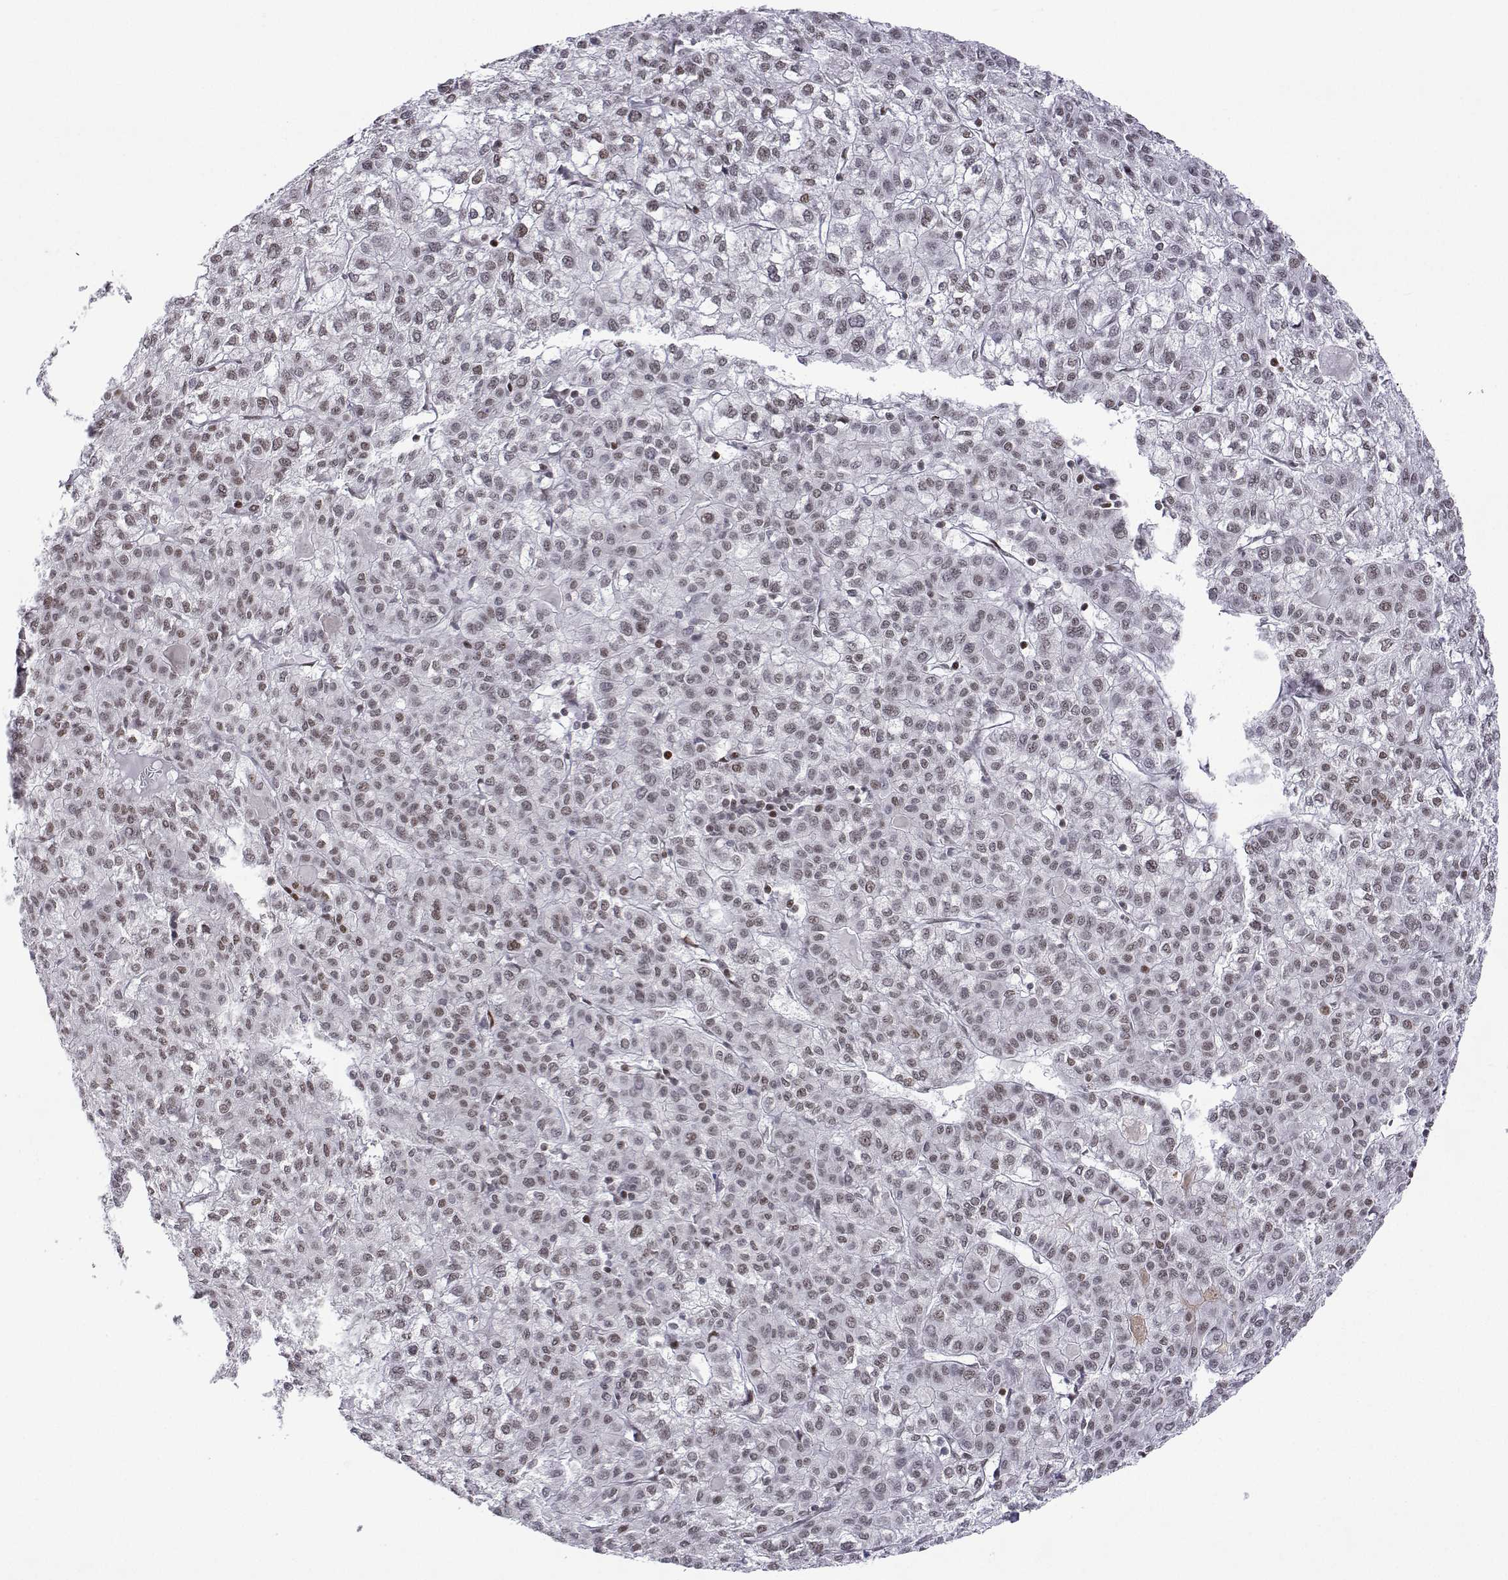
{"staining": {"intensity": "weak", "quantity": ">75%", "location": "nuclear"}, "tissue": "liver cancer", "cell_type": "Tumor cells", "image_type": "cancer", "snomed": [{"axis": "morphology", "description": "Carcinoma, Hepatocellular, NOS"}, {"axis": "topography", "description": "Liver"}], "caption": "Immunohistochemical staining of hepatocellular carcinoma (liver) demonstrates low levels of weak nuclear expression in about >75% of tumor cells.", "gene": "XPC", "patient": {"sex": "female", "age": 43}}